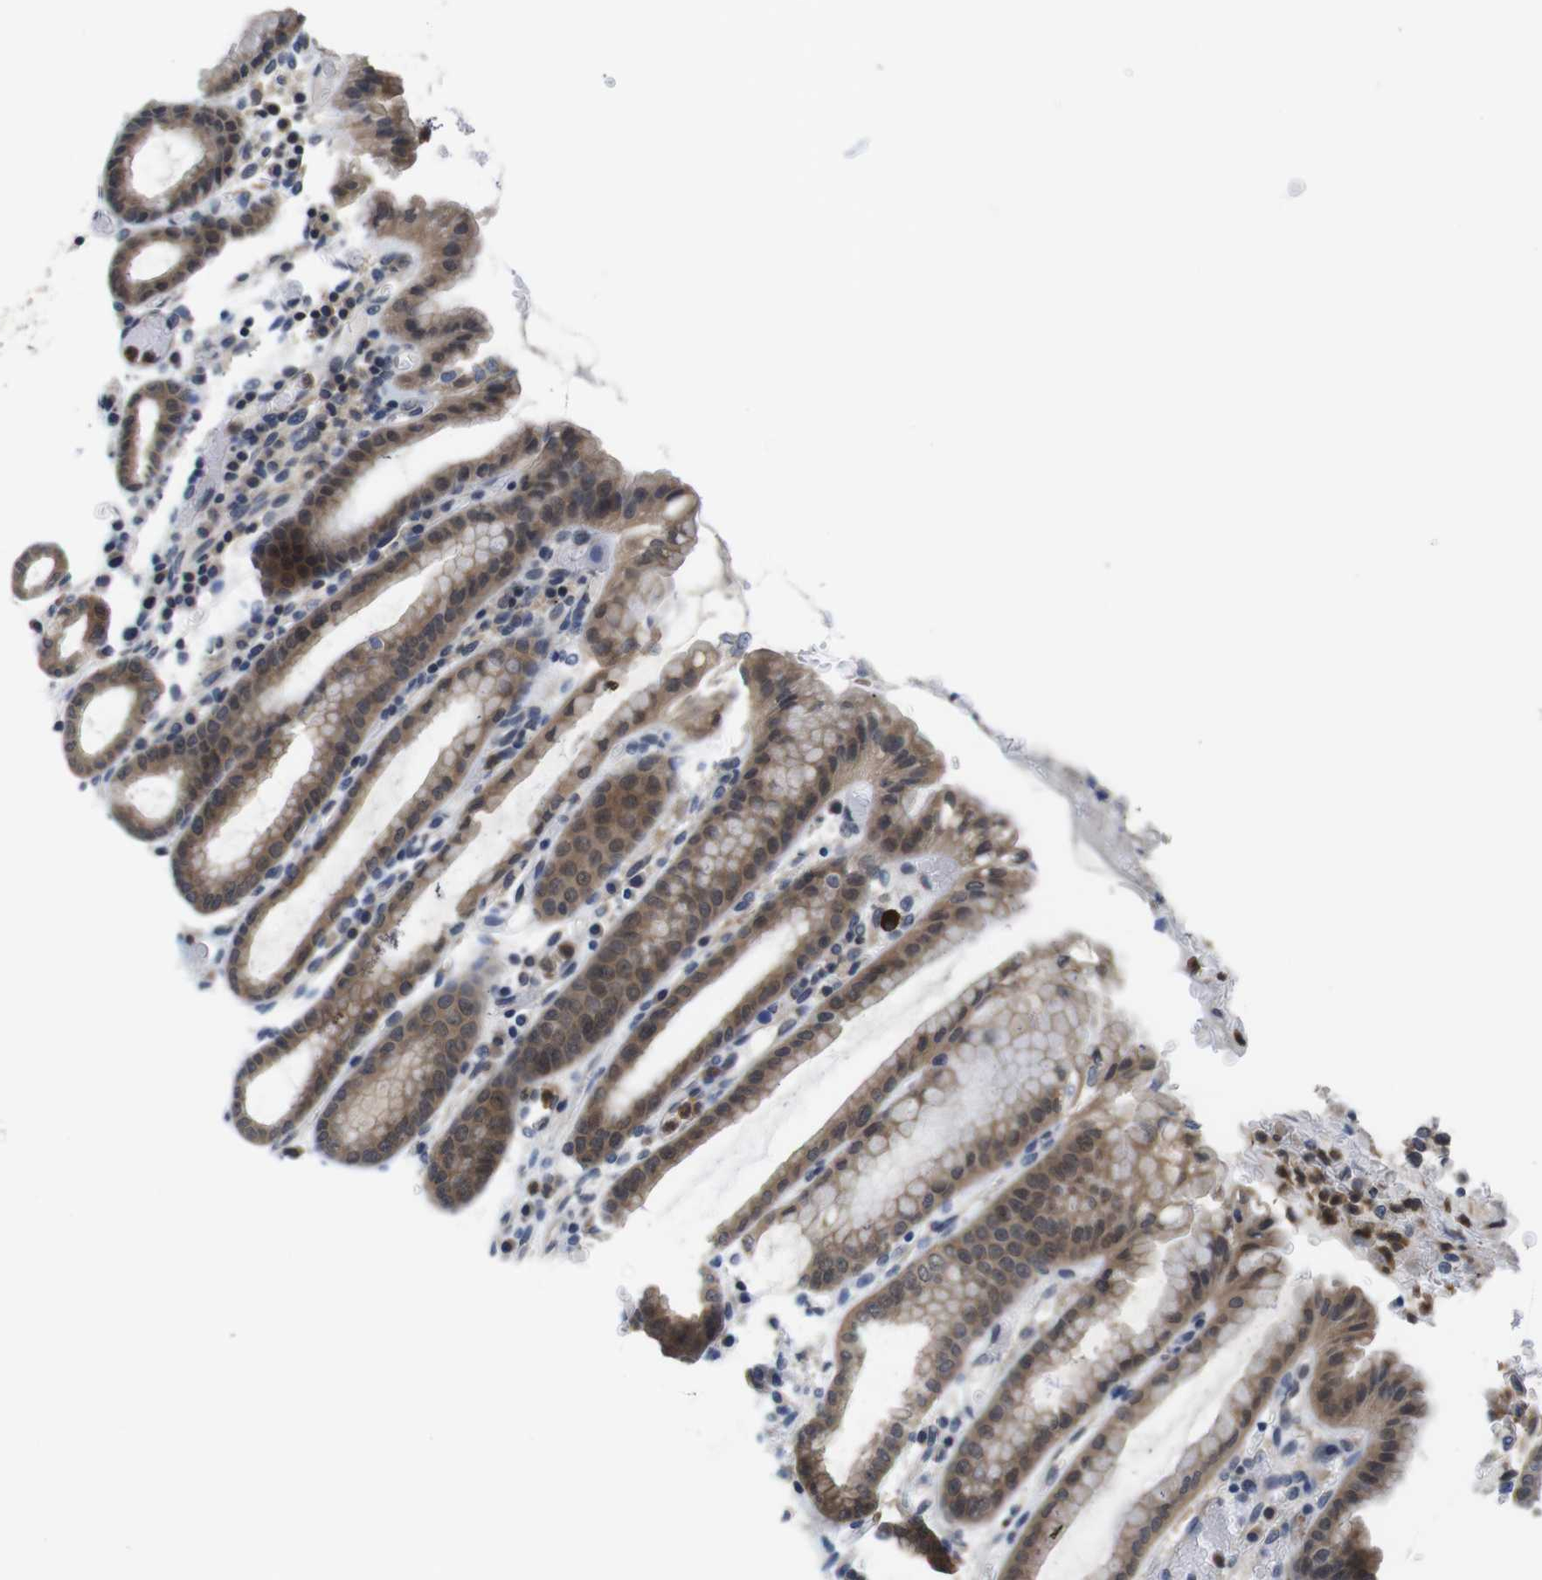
{"staining": {"intensity": "moderate", "quantity": ">75%", "location": "cytoplasmic/membranous,nuclear"}, "tissue": "stomach", "cell_type": "Glandular cells", "image_type": "normal", "snomed": [{"axis": "morphology", "description": "Normal tissue, NOS"}, {"axis": "topography", "description": "Stomach, upper"}], "caption": "IHC photomicrograph of normal human stomach stained for a protein (brown), which demonstrates medium levels of moderate cytoplasmic/membranous,nuclear positivity in about >75% of glandular cells.", "gene": "FADD", "patient": {"sex": "male", "age": 68}}